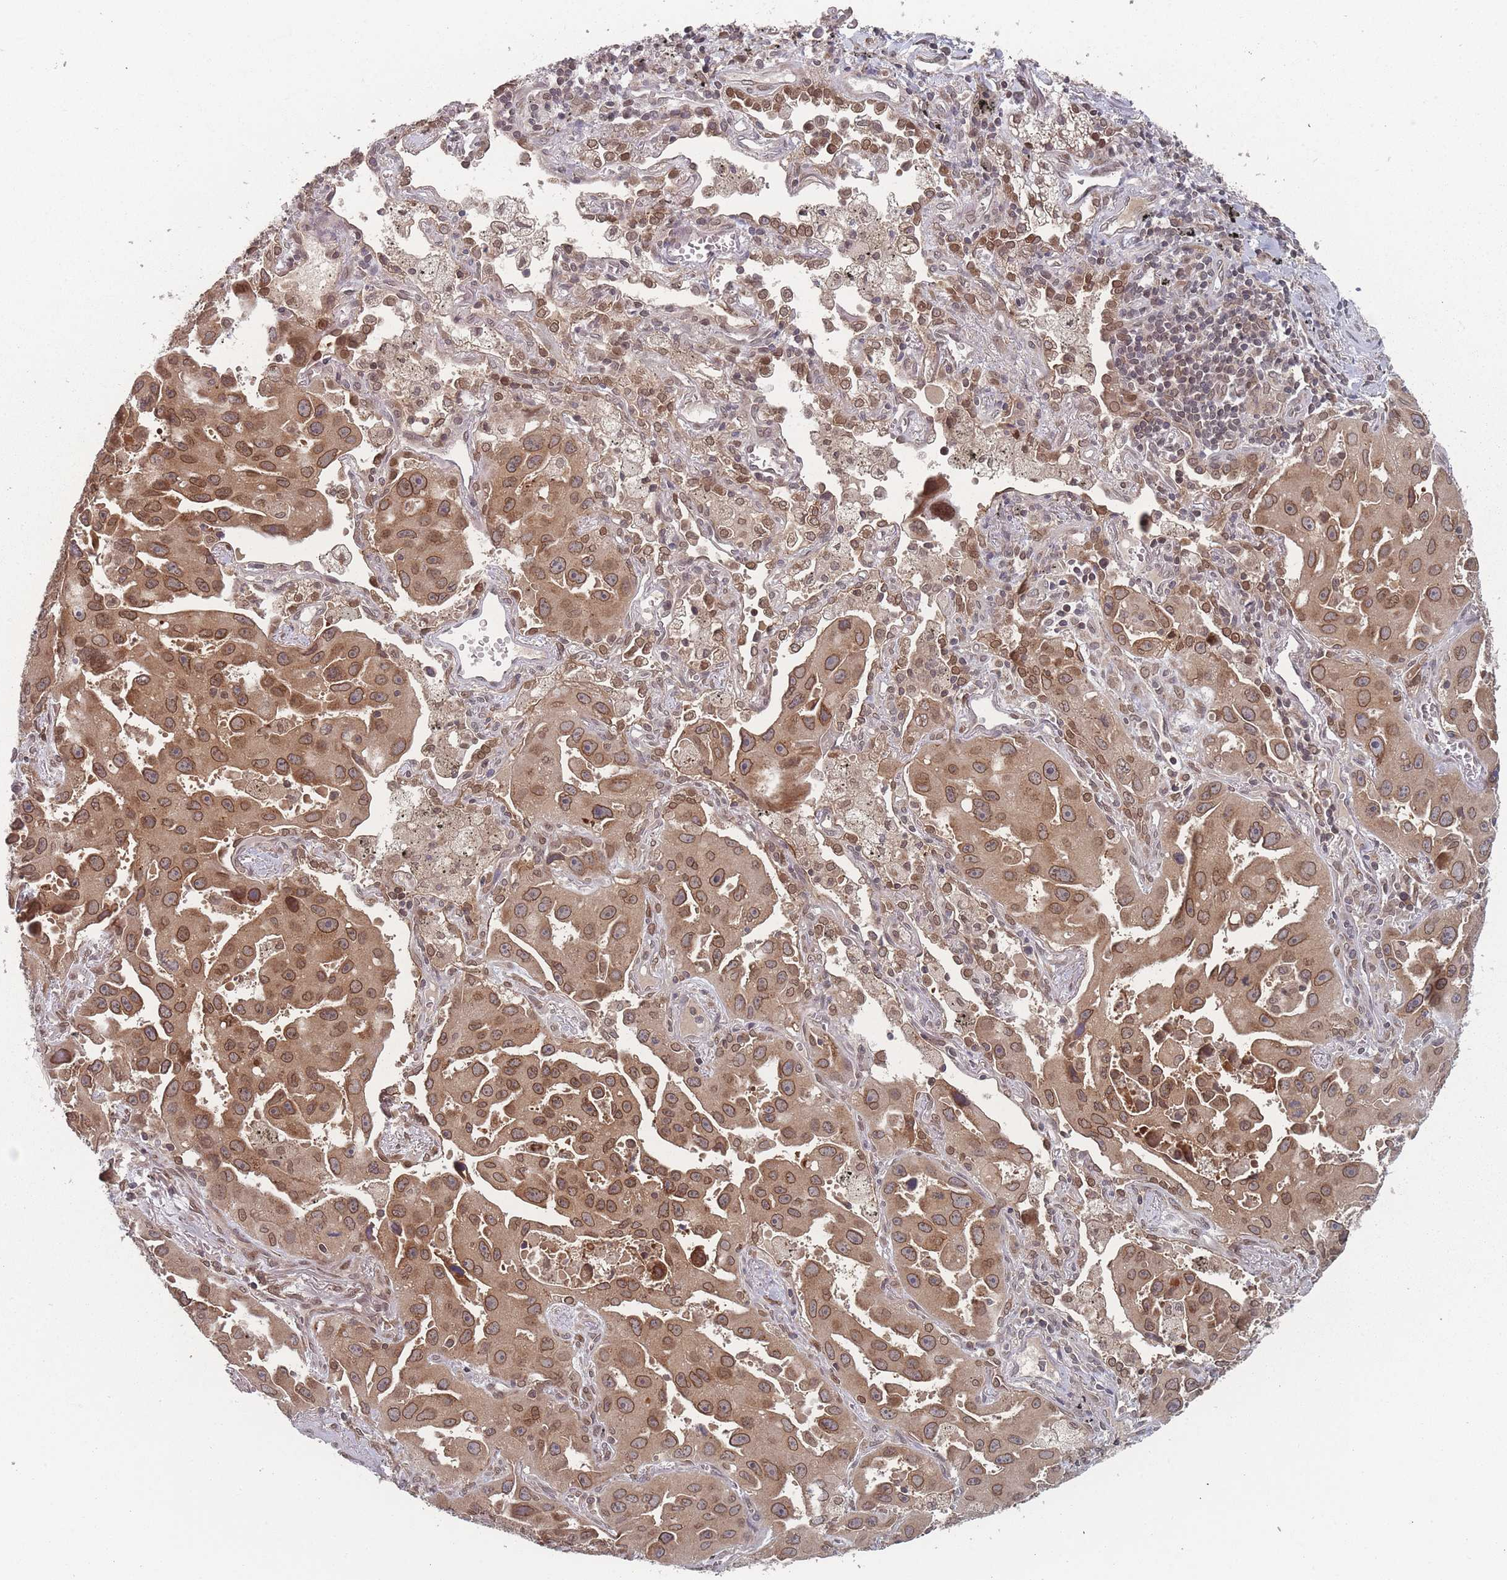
{"staining": {"intensity": "moderate", "quantity": ">75%", "location": "cytoplasmic/membranous,nuclear"}, "tissue": "lung cancer", "cell_type": "Tumor cells", "image_type": "cancer", "snomed": [{"axis": "morphology", "description": "Adenocarcinoma, NOS"}, {"axis": "topography", "description": "Lung"}], "caption": "Brown immunohistochemical staining in lung adenocarcinoma demonstrates moderate cytoplasmic/membranous and nuclear expression in approximately >75% of tumor cells.", "gene": "TBC1D25", "patient": {"sex": "male", "age": 66}}